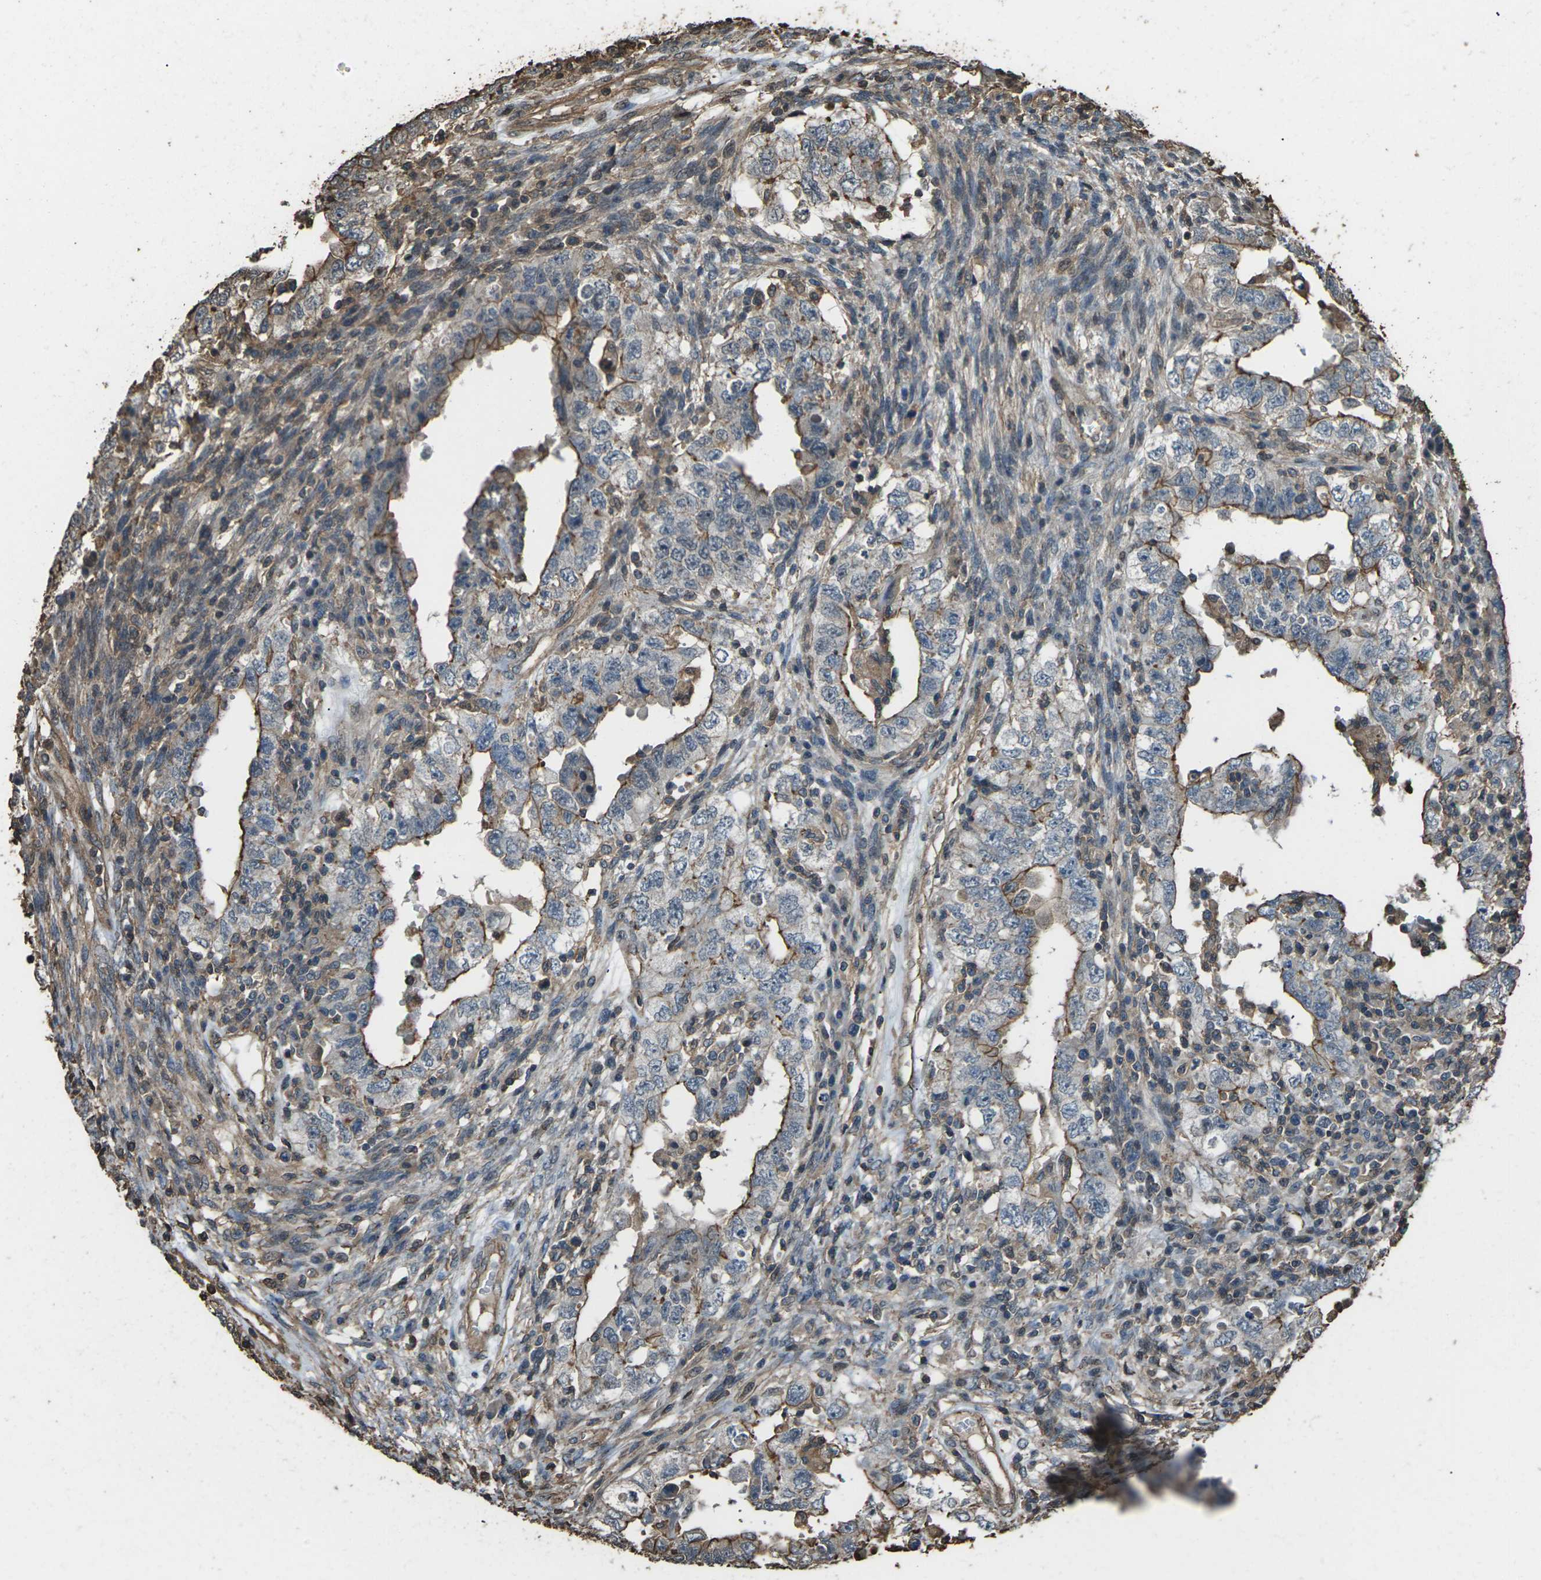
{"staining": {"intensity": "moderate", "quantity": "25%-75%", "location": "cytoplasmic/membranous"}, "tissue": "testis cancer", "cell_type": "Tumor cells", "image_type": "cancer", "snomed": [{"axis": "morphology", "description": "Carcinoma, Embryonal, NOS"}, {"axis": "topography", "description": "Testis"}], "caption": "Tumor cells reveal medium levels of moderate cytoplasmic/membranous expression in about 25%-75% of cells in human testis cancer. Nuclei are stained in blue.", "gene": "DHPS", "patient": {"sex": "male", "age": 26}}